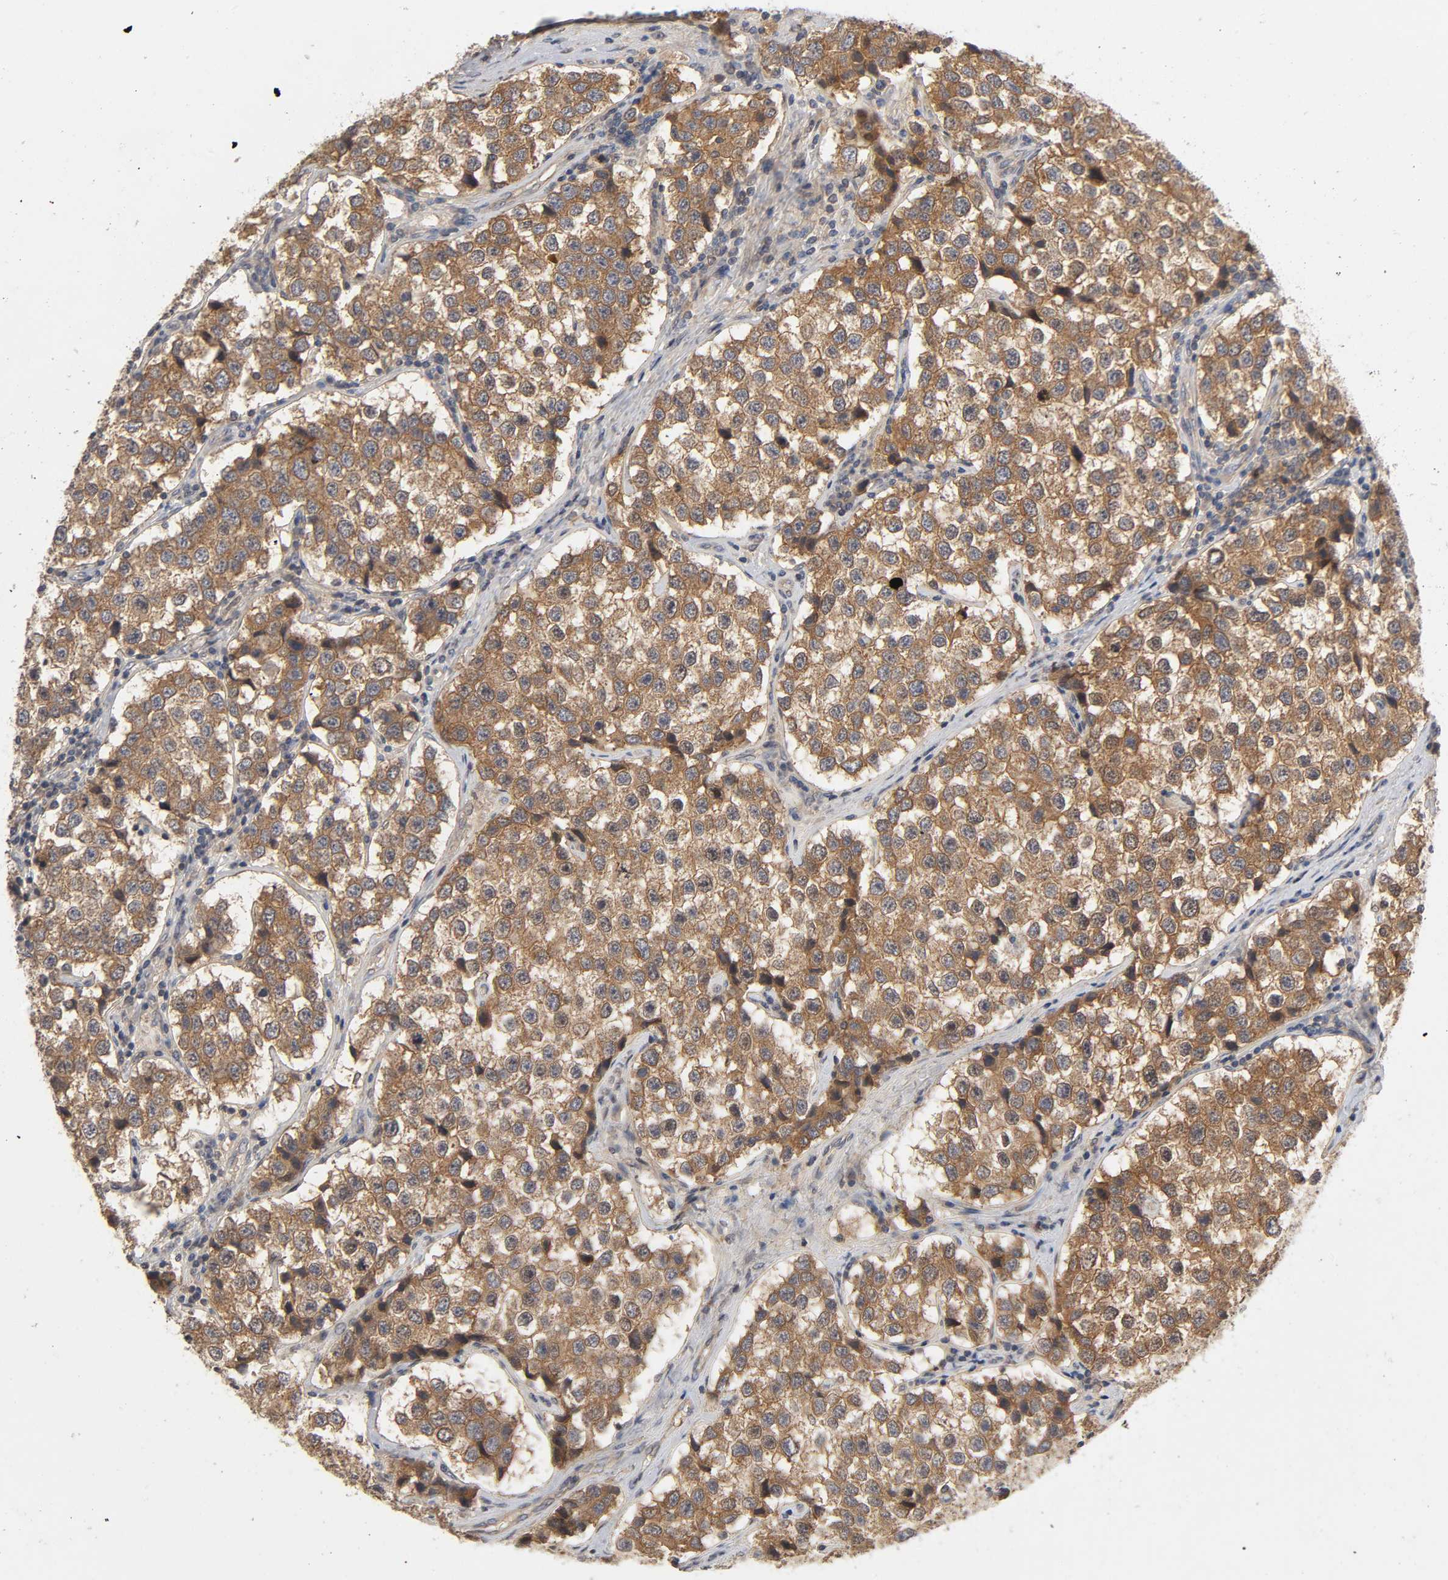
{"staining": {"intensity": "moderate", "quantity": ">75%", "location": "cytoplasmic/membranous,nuclear"}, "tissue": "testis cancer", "cell_type": "Tumor cells", "image_type": "cancer", "snomed": [{"axis": "morphology", "description": "Seminoma, NOS"}, {"axis": "topography", "description": "Testis"}], "caption": "IHC image of human testis cancer (seminoma) stained for a protein (brown), which demonstrates medium levels of moderate cytoplasmic/membranous and nuclear expression in approximately >75% of tumor cells.", "gene": "CPB2", "patient": {"sex": "male", "age": 39}}